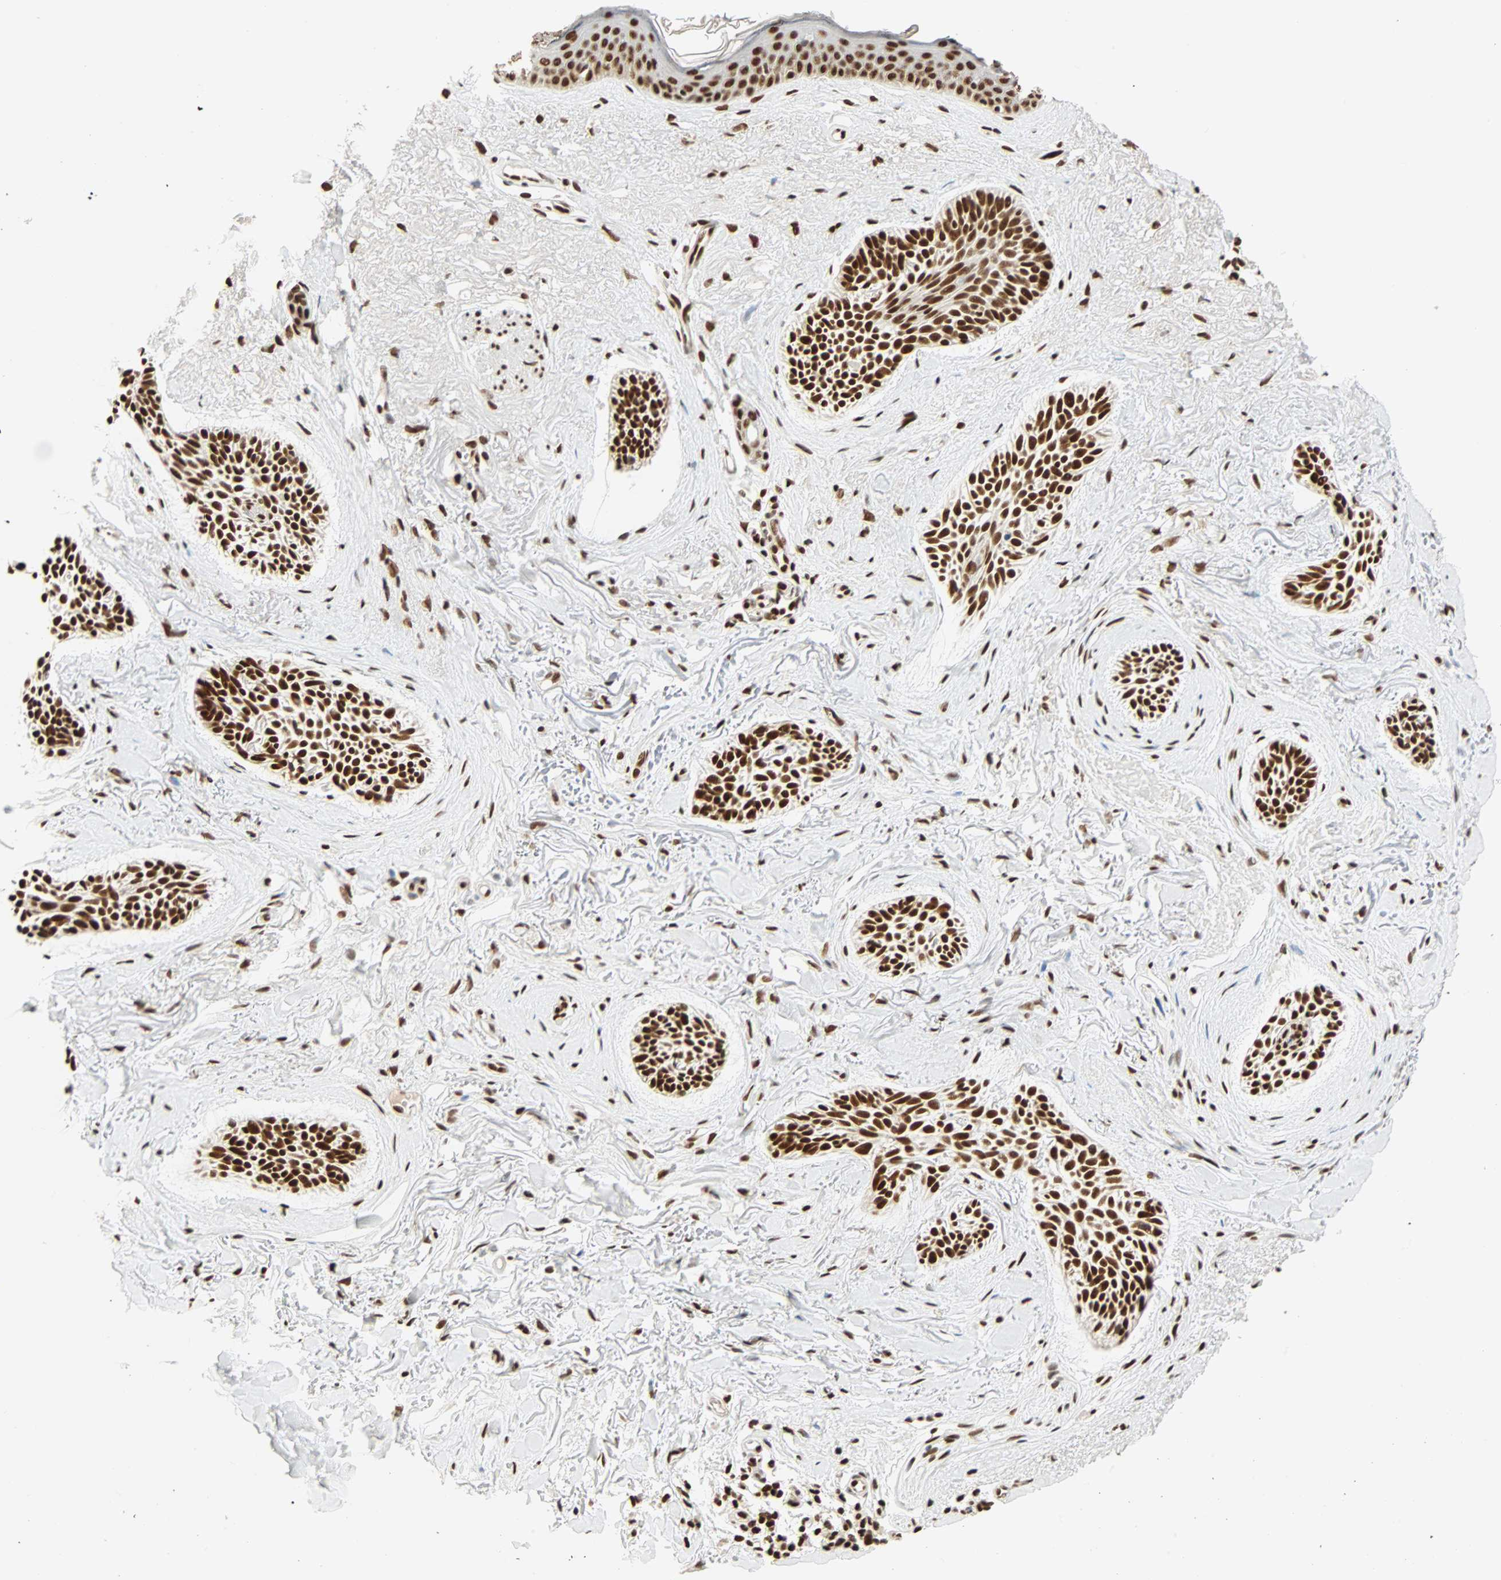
{"staining": {"intensity": "strong", "quantity": ">75%", "location": "nuclear"}, "tissue": "skin cancer", "cell_type": "Tumor cells", "image_type": "cancer", "snomed": [{"axis": "morphology", "description": "Normal tissue, NOS"}, {"axis": "morphology", "description": "Basal cell carcinoma"}, {"axis": "topography", "description": "Skin"}], "caption": "Basal cell carcinoma (skin) stained with a brown dye demonstrates strong nuclear positive staining in approximately >75% of tumor cells.", "gene": "CDK12", "patient": {"sex": "female", "age": 84}}